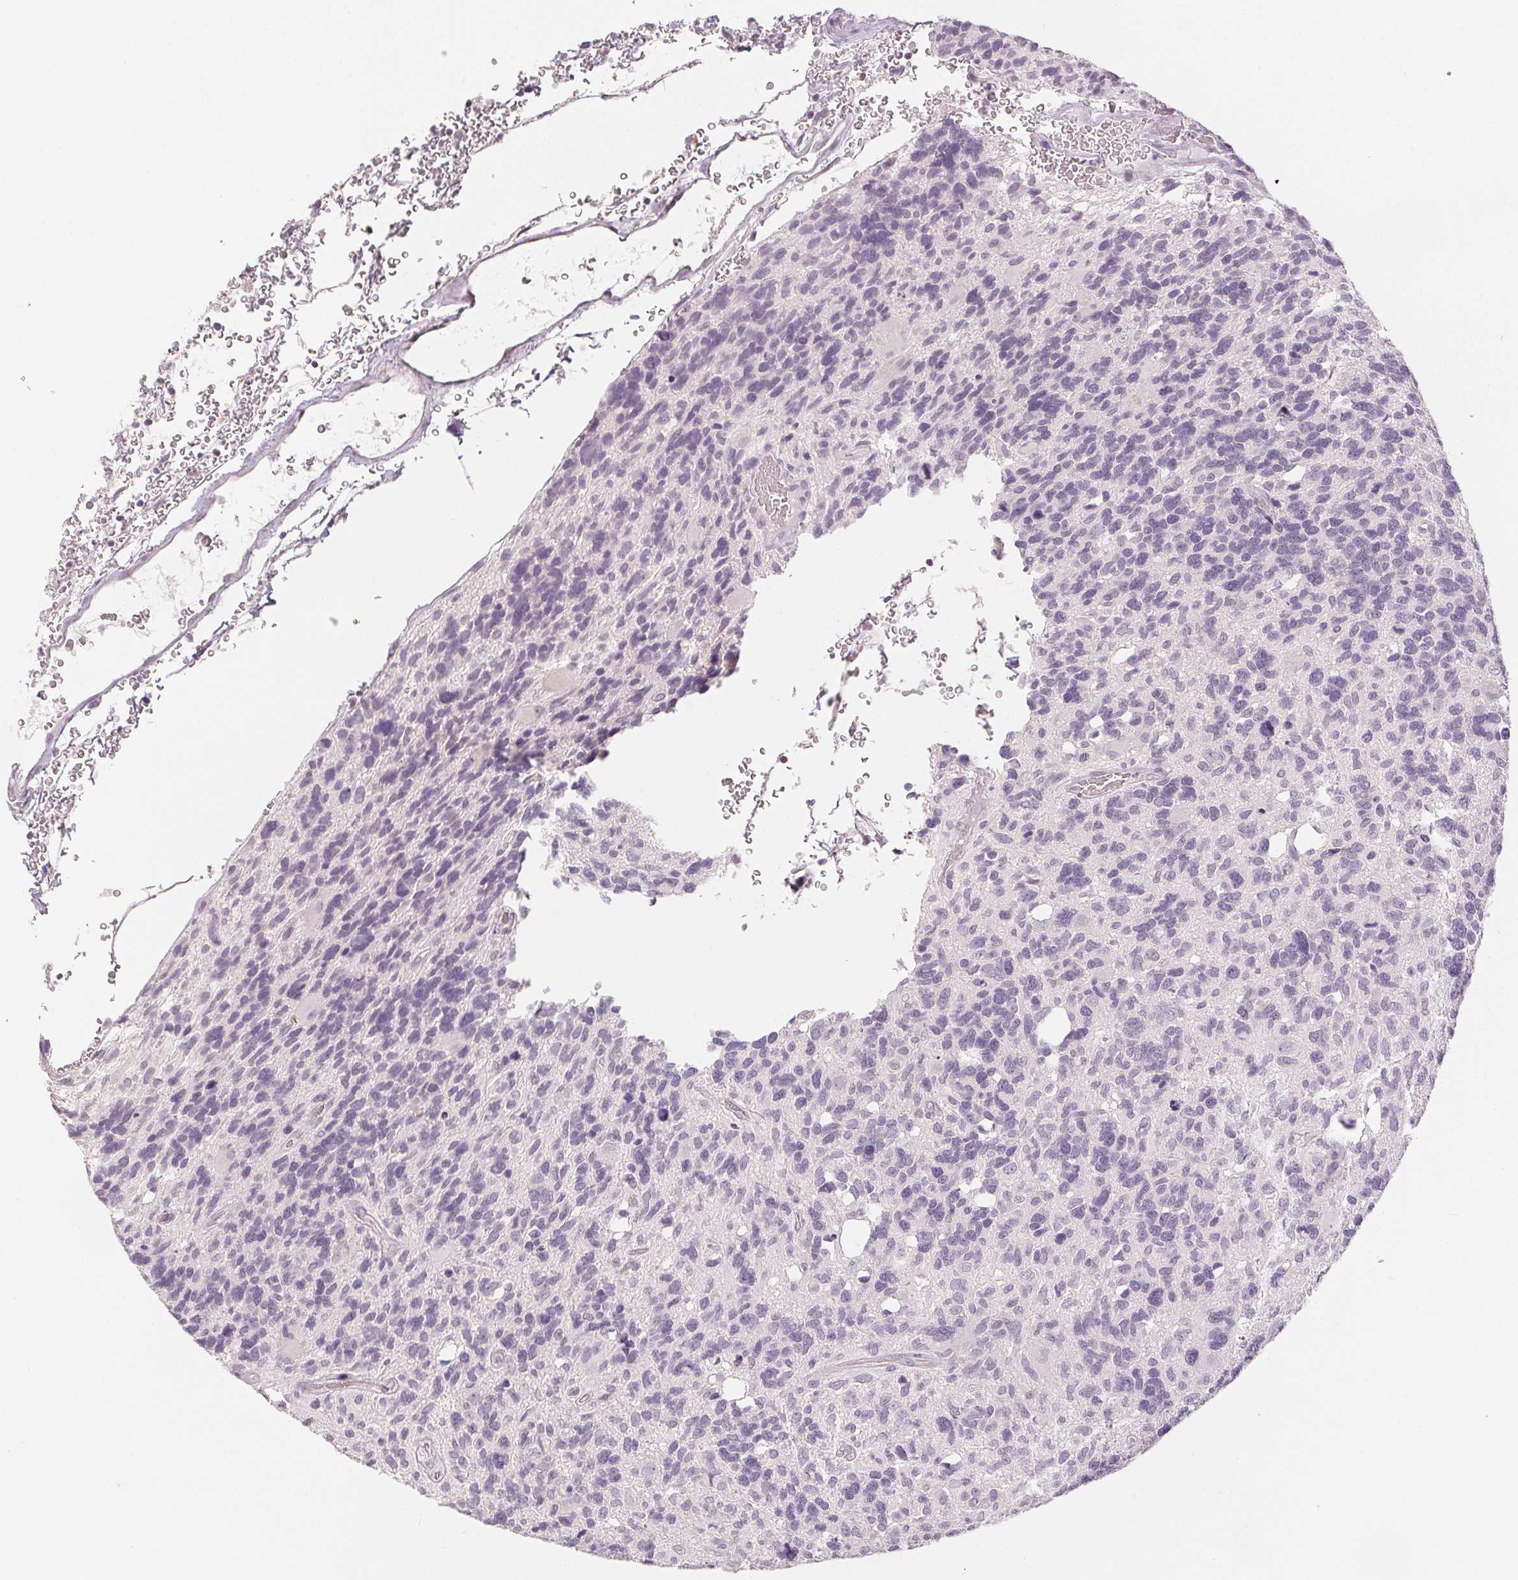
{"staining": {"intensity": "negative", "quantity": "none", "location": "none"}, "tissue": "glioma", "cell_type": "Tumor cells", "image_type": "cancer", "snomed": [{"axis": "morphology", "description": "Glioma, malignant, High grade"}, {"axis": "topography", "description": "Brain"}], "caption": "Immunohistochemistry (IHC) image of neoplastic tissue: human malignant high-grade glioma stained with DAB (3,3'-diaminobenzidine) shows no significant protein positivity in tumor cells.", "gene": "SLC27A5", "patient": {"sex": "male", "age": 49}}